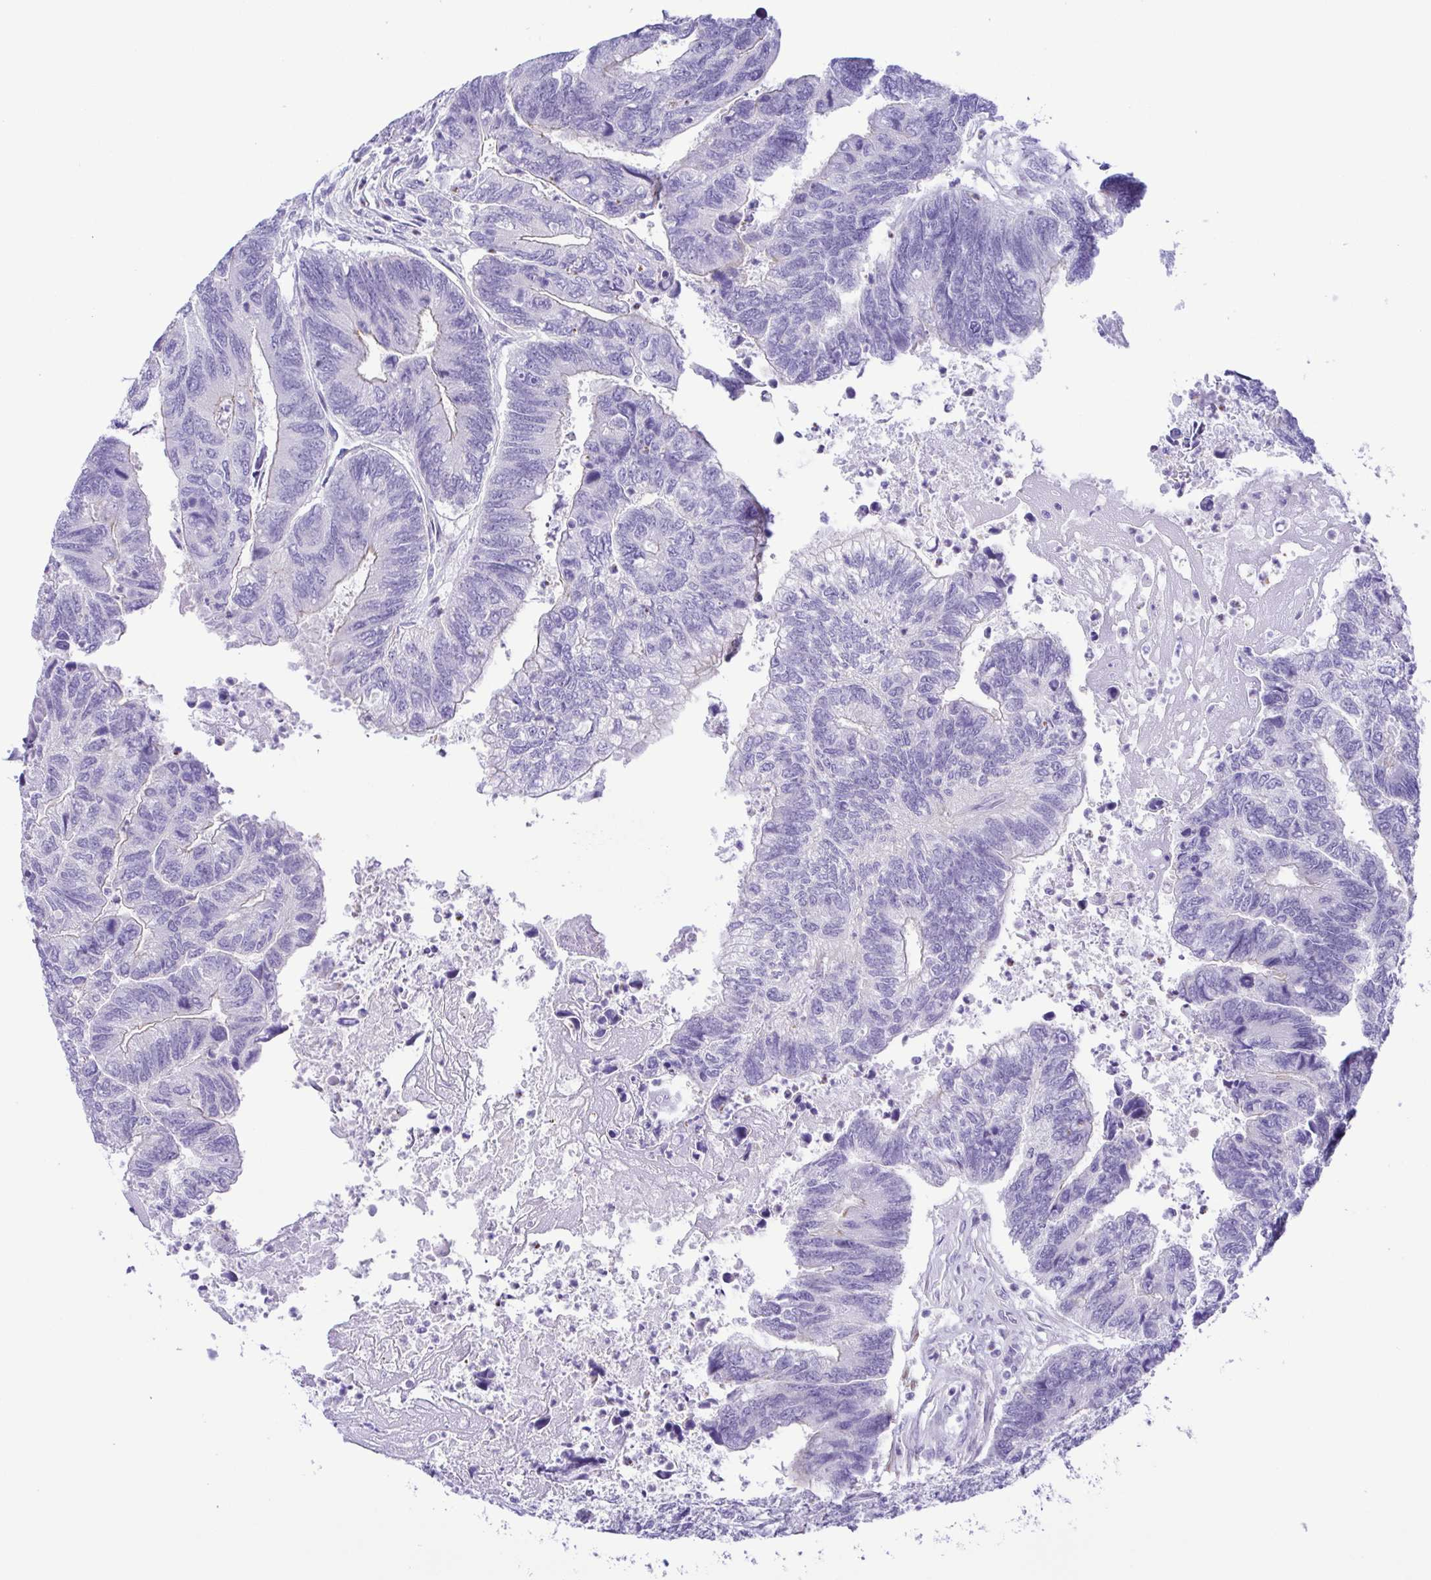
{"staining": {"intensity": "negative", "quantity": "none", "location": "none"}, "tissue": "colorectal cancer", "cell_type": "Tumor cells", "image_type": "cancer", "snomed": [{"axis": "morphology", "description": "Adenocarcinoma, NOS"}, {"axis": "topography", "description": "Colon"}], "caption": "High magnification brightfield microscopy of colorectal adenocarcinoma stained with DAB (brown) and counterstained with hematoxylin (blue): tumor cells show no significant positivity. (Stains: DAB immunohistochemistry with hematoxylin counter stain, Microscopy: brightfield microscopy at high magnification).", "gene": "GPR182", "patient": {"sex": "female", "age": 67}}